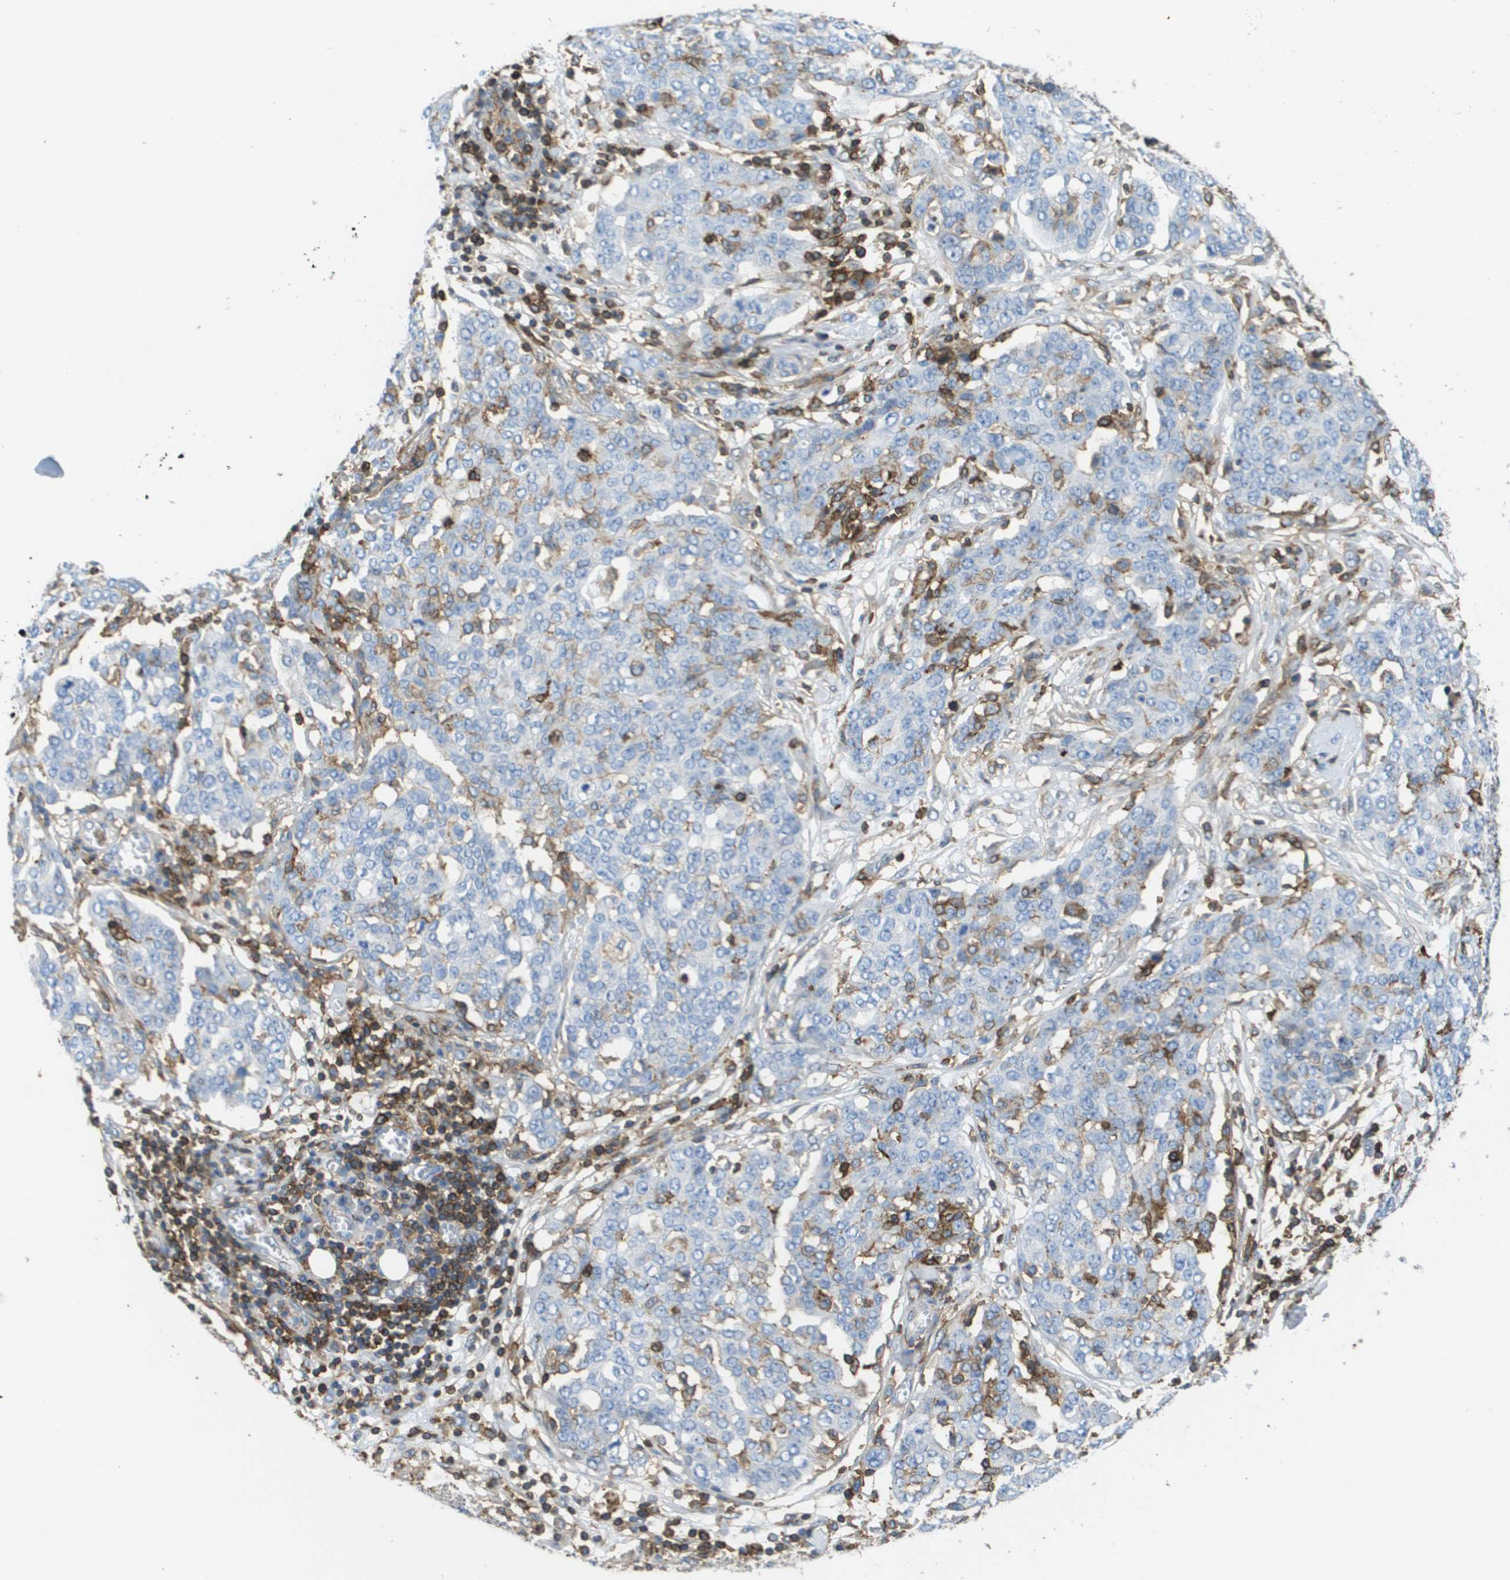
{"staining": {"intensity": "negative", "quantity": "none", "location": "none"}, "tissue": "ovarian cancer", "cell_type": "Tumor cells", "image_type": "cancer", "snomed": [{"axis": "morphology", "description": "Cystadenocarcinoma, serous, NOS"}, {"axis": "topography", "description": "Soft tissue"}, {"axis": "topography", "description": "Ovary"}], "caption": "There is no significant positivity in tumor cells of ovarian cancer (serous cystadenocarcinoma). Brightfield microscopy of immunohistochemistry stained with DAB (brown) and hematoxylin (blue), captured at high magnification.", "gene": "PASK", "patient": {"sex": "female", "age": 57}}